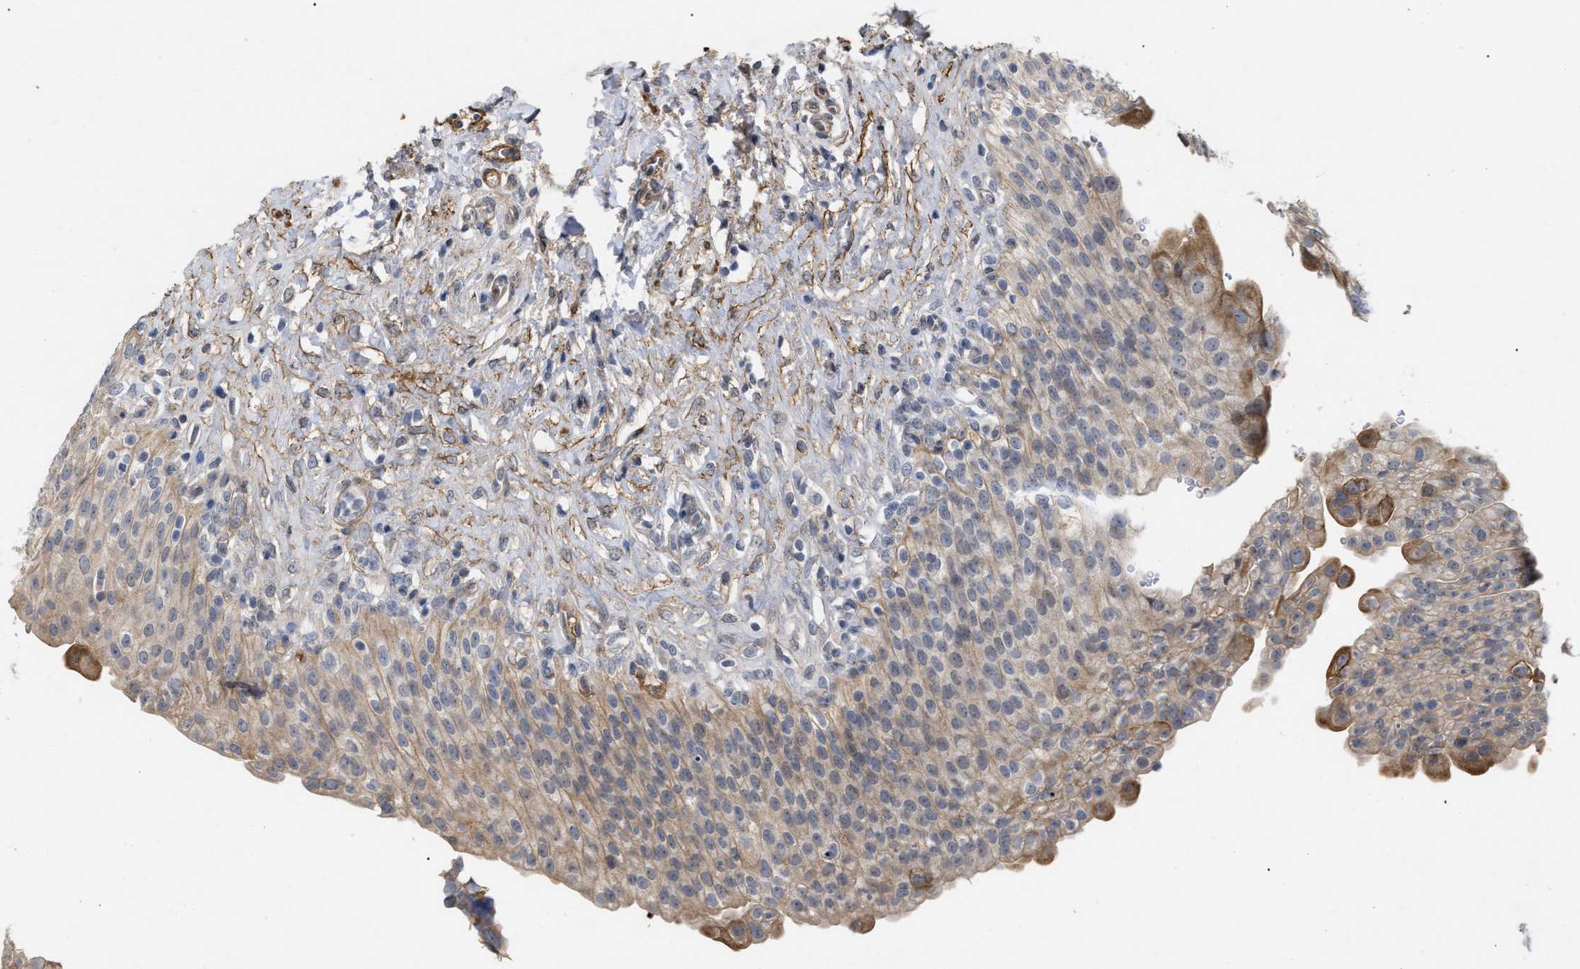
{"staining": {"intensity": "weak", "quantity": ">75%", "location": "cytoplasmic/membranous"}, "tissue": "urinary bladder", "cell_type": "Urothelial cells", "image_type": "normal", "snomed": [{"axis": "morphology", "description": "Urothelial carcinoma, High grade"}, {"axis": "topography", "description": "Urinary bladder"}], "caption": "IHC (DAB) staining of normal human urinary bladder exhibits weak cytoplasmic/membranous protein positivity in approximately >75% of urothelial cells. (IHC, brightfield microscopy, high magnification).", "gene": "ST6GALNAC6", "patient": {"sex": "male", "age": 46}}